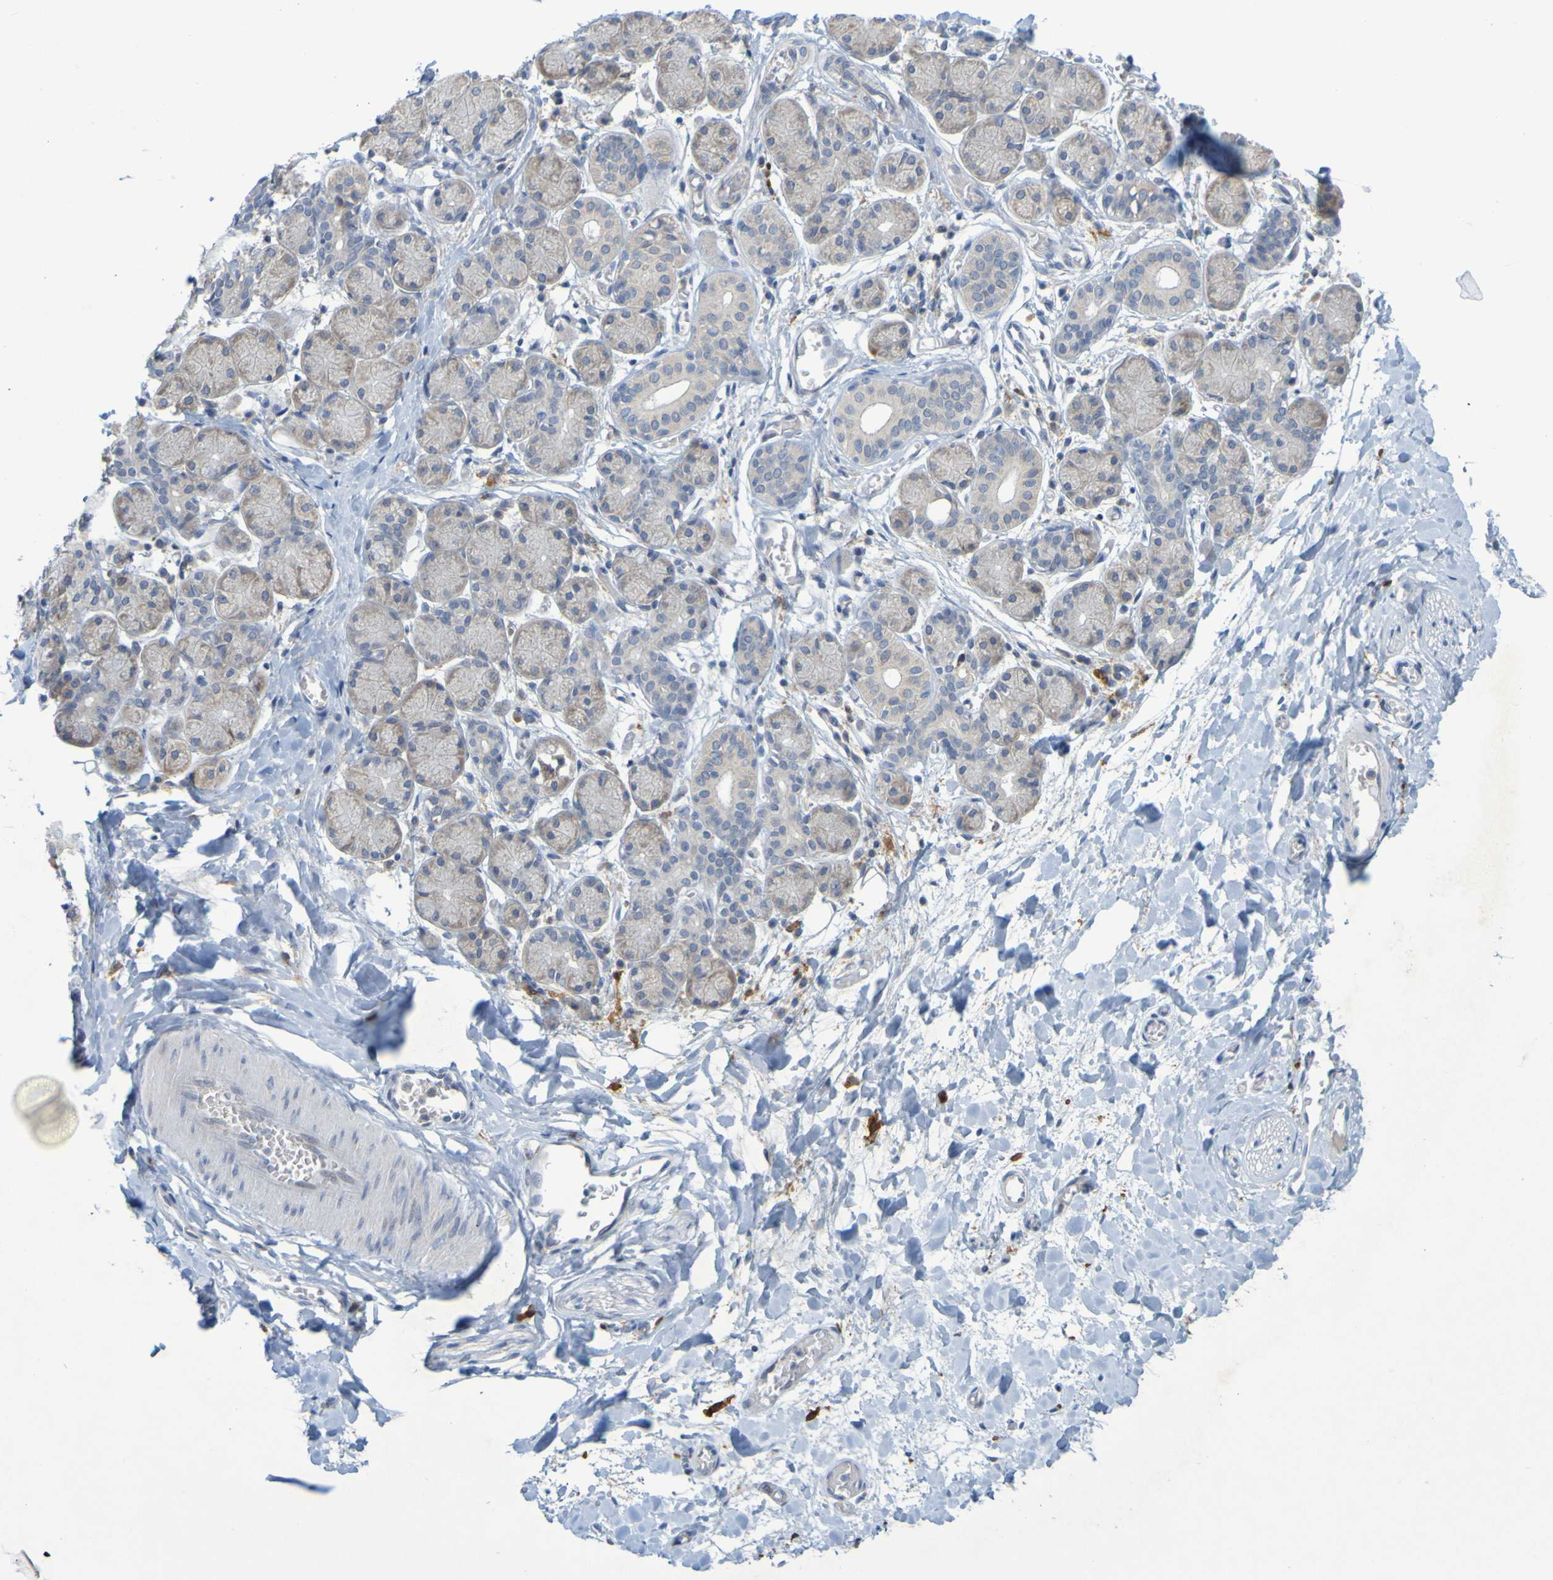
{"staining": {"intensity": "weak", "quantity": "25%-75%", "location": "cytoplasmic/membranous"}, "tissue": "salivary gland", "cell_type": "Glandular cells", "image_type": "normal", "snomed": [{"axis": "morphology", "description": "Normal tissue, NOS"}, {"axis": "topography", "description": "Salivary gland"}], "caption": "A high-resolution histopathology image shows IHC staining of normal salivary gland, which shows weak cytoplasmic/membranous staining in about 25%-75% of glandular cells.", "gene": "LILRB5", "patient": {"sex": "female", "age": 24}}